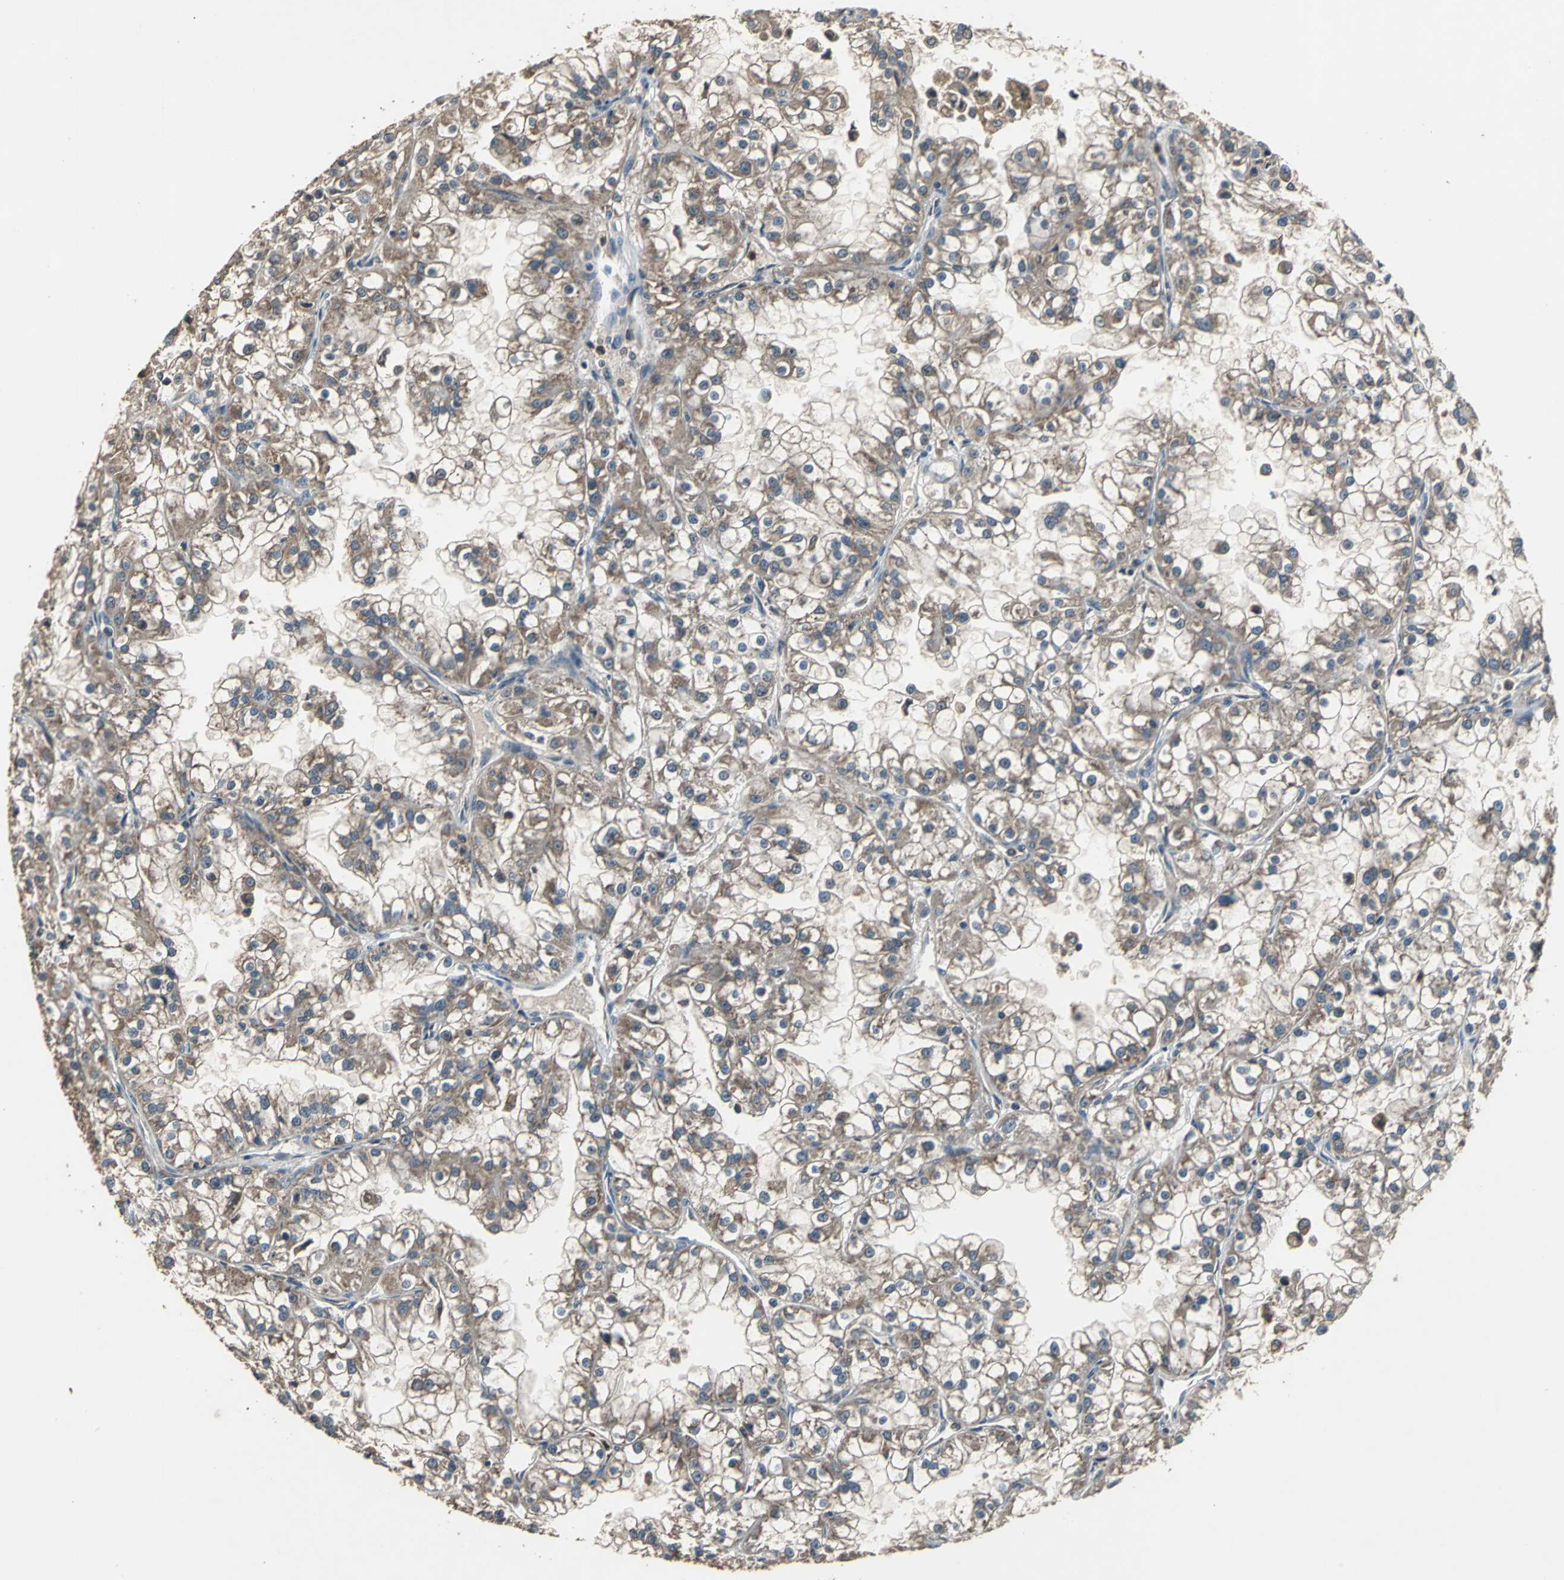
{"staining": {"intensity": "moderate", "quantity": ">75%", "location": "cytoplasmic/membranous"}, "tissue": "renal cancer", "cell_type": "Tumor cells", "image_type": "cancer", "snomed": [{"axis": "morphology", "description": "Adenocarcinoma, NOS"}, {"axis": "topography", "description": "Kidney"}], "caption": "Renal cancer stained with a brown dye exhibits moderate cytoplasmic/membranous positive positivity in approximately >75% of tumor cells.", "gene": "ZNF608", "patient": {"sex": "female", "age": 52}}